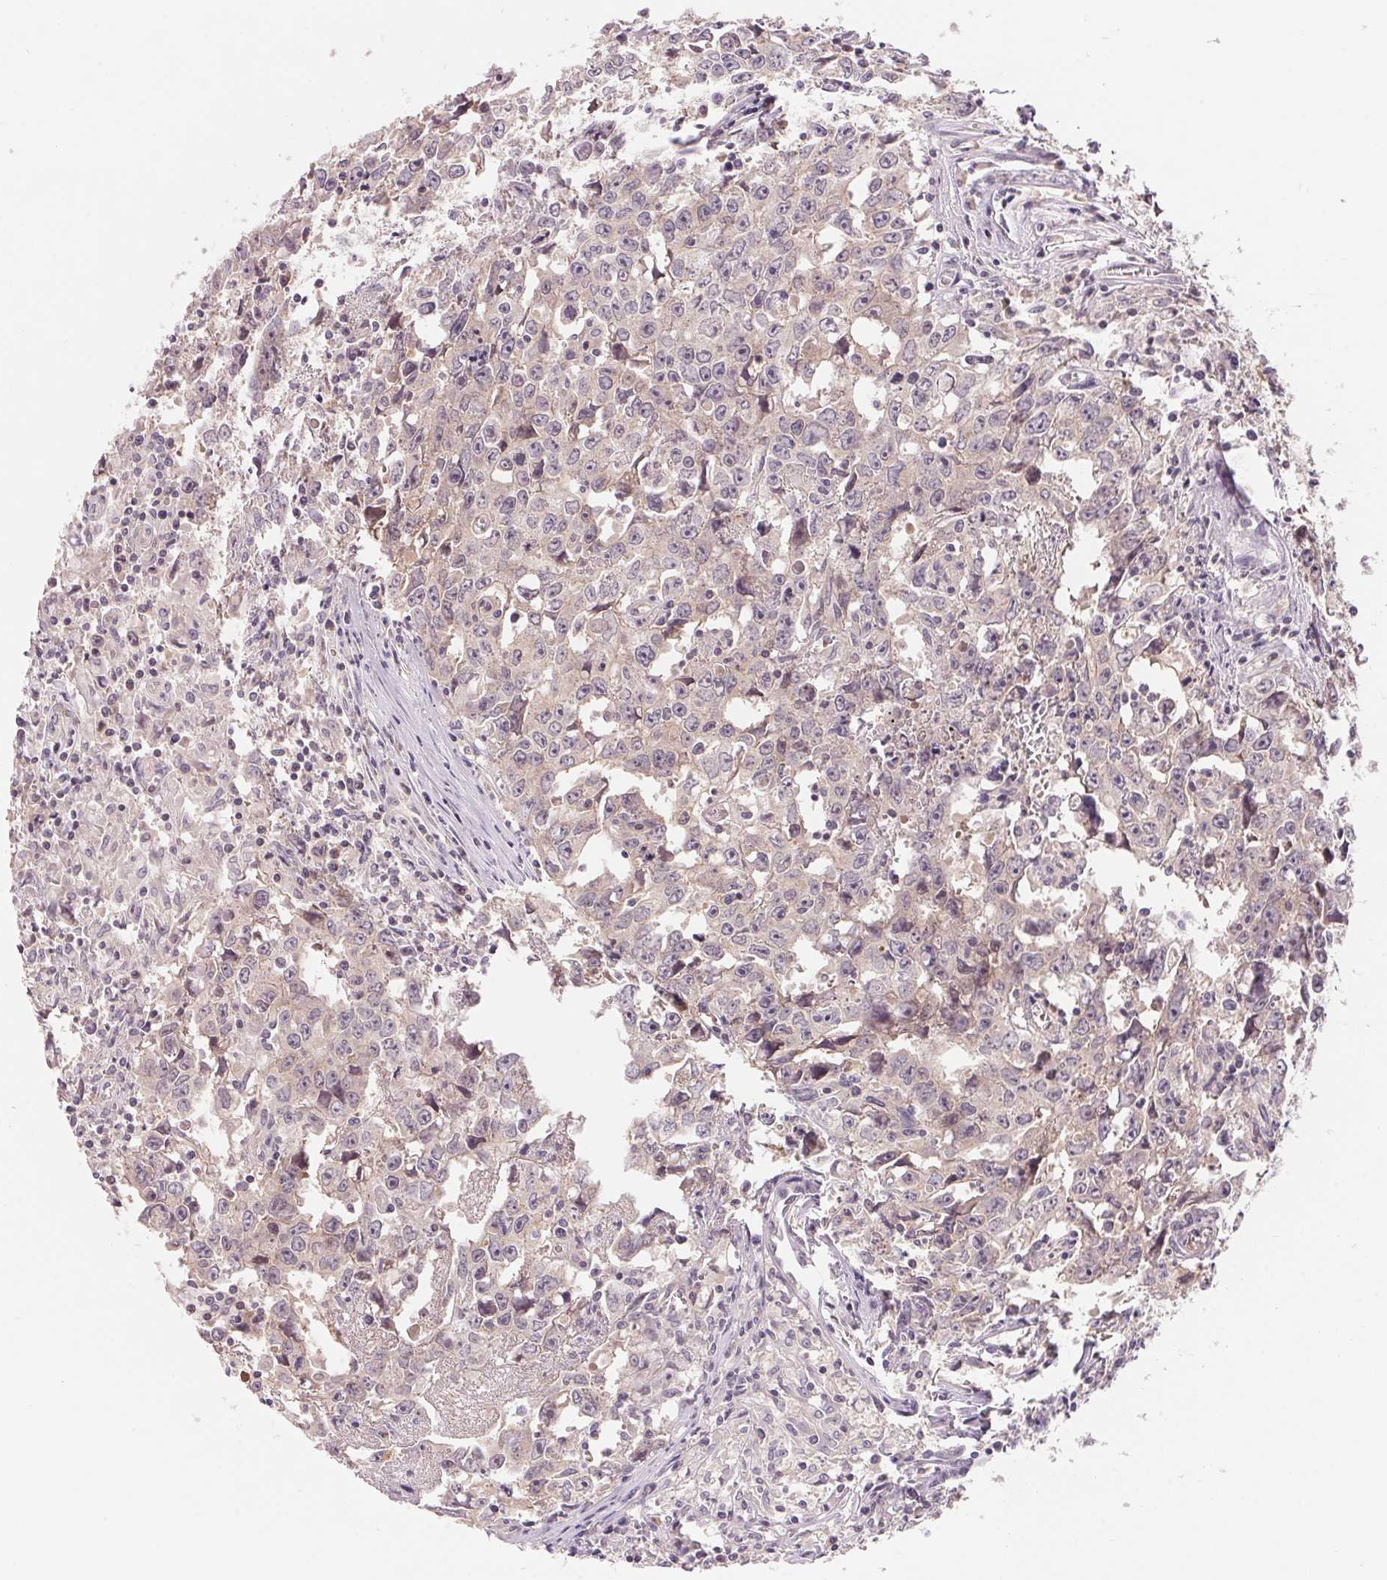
{"staining": {"intensity": "negative", "quantity": "none", "location": "none"}, "tissue": "testis cancer", "cell_type": "Tumor cells", "image_type": "cancer", "snomed": [{"axis": "morphology", "description": "Carcinoma, Embryonal, NOS"}, {"axis": "topography", "description": "Testis"}], "caption": "This is an immunohistochemistry micrograph of testis cancer (embryonal carcinoma). There is no staining in tumor cells.", "gene": "BNIP5", "patient": {"sex": "male", "age": 22}}